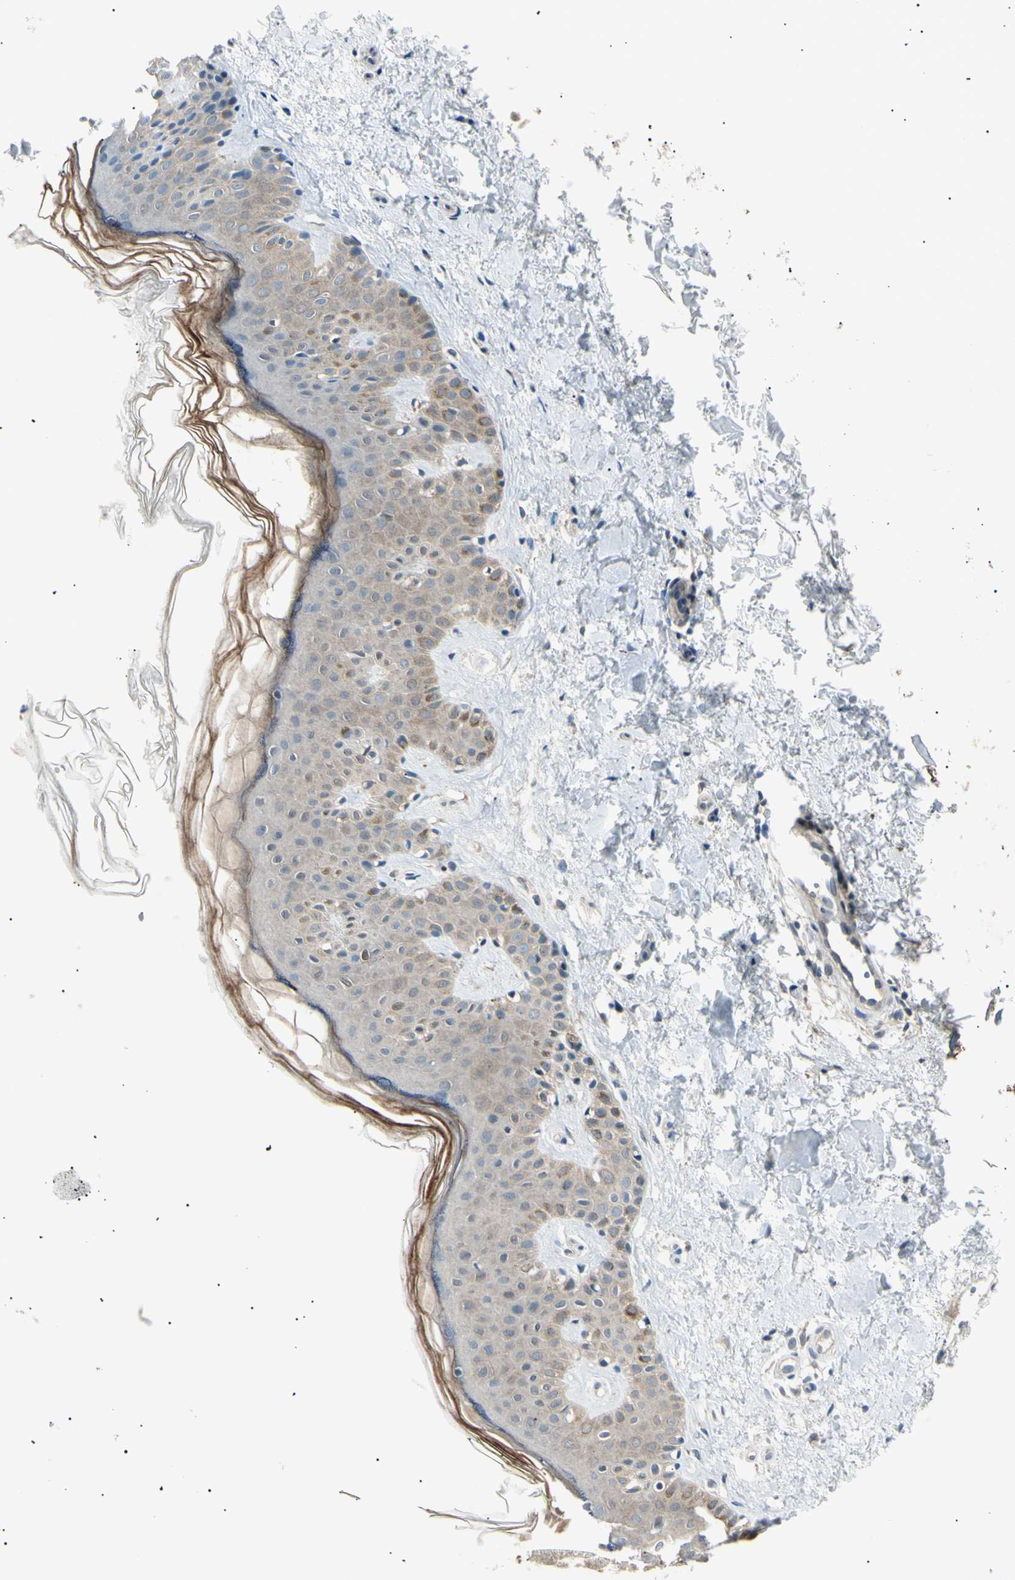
{"staining": {"intensity": "negative", "quantity": "none", "location": "none"}, "tissue": "skin", "cell_type": "Fibroblasts", "image_type": "normal", "snomed": [{"axis": "morphology", "description": "Normal tissue, NOS"}, {"axis": "topography", "description": "Skin"}], "caption": "High power microscopy histopathology image of an IHC micrograph of benign skin, revealing no significant expression in fibroblasts.", "gene": "LHPP", "patient": {"sex": "male", "age": 67}}